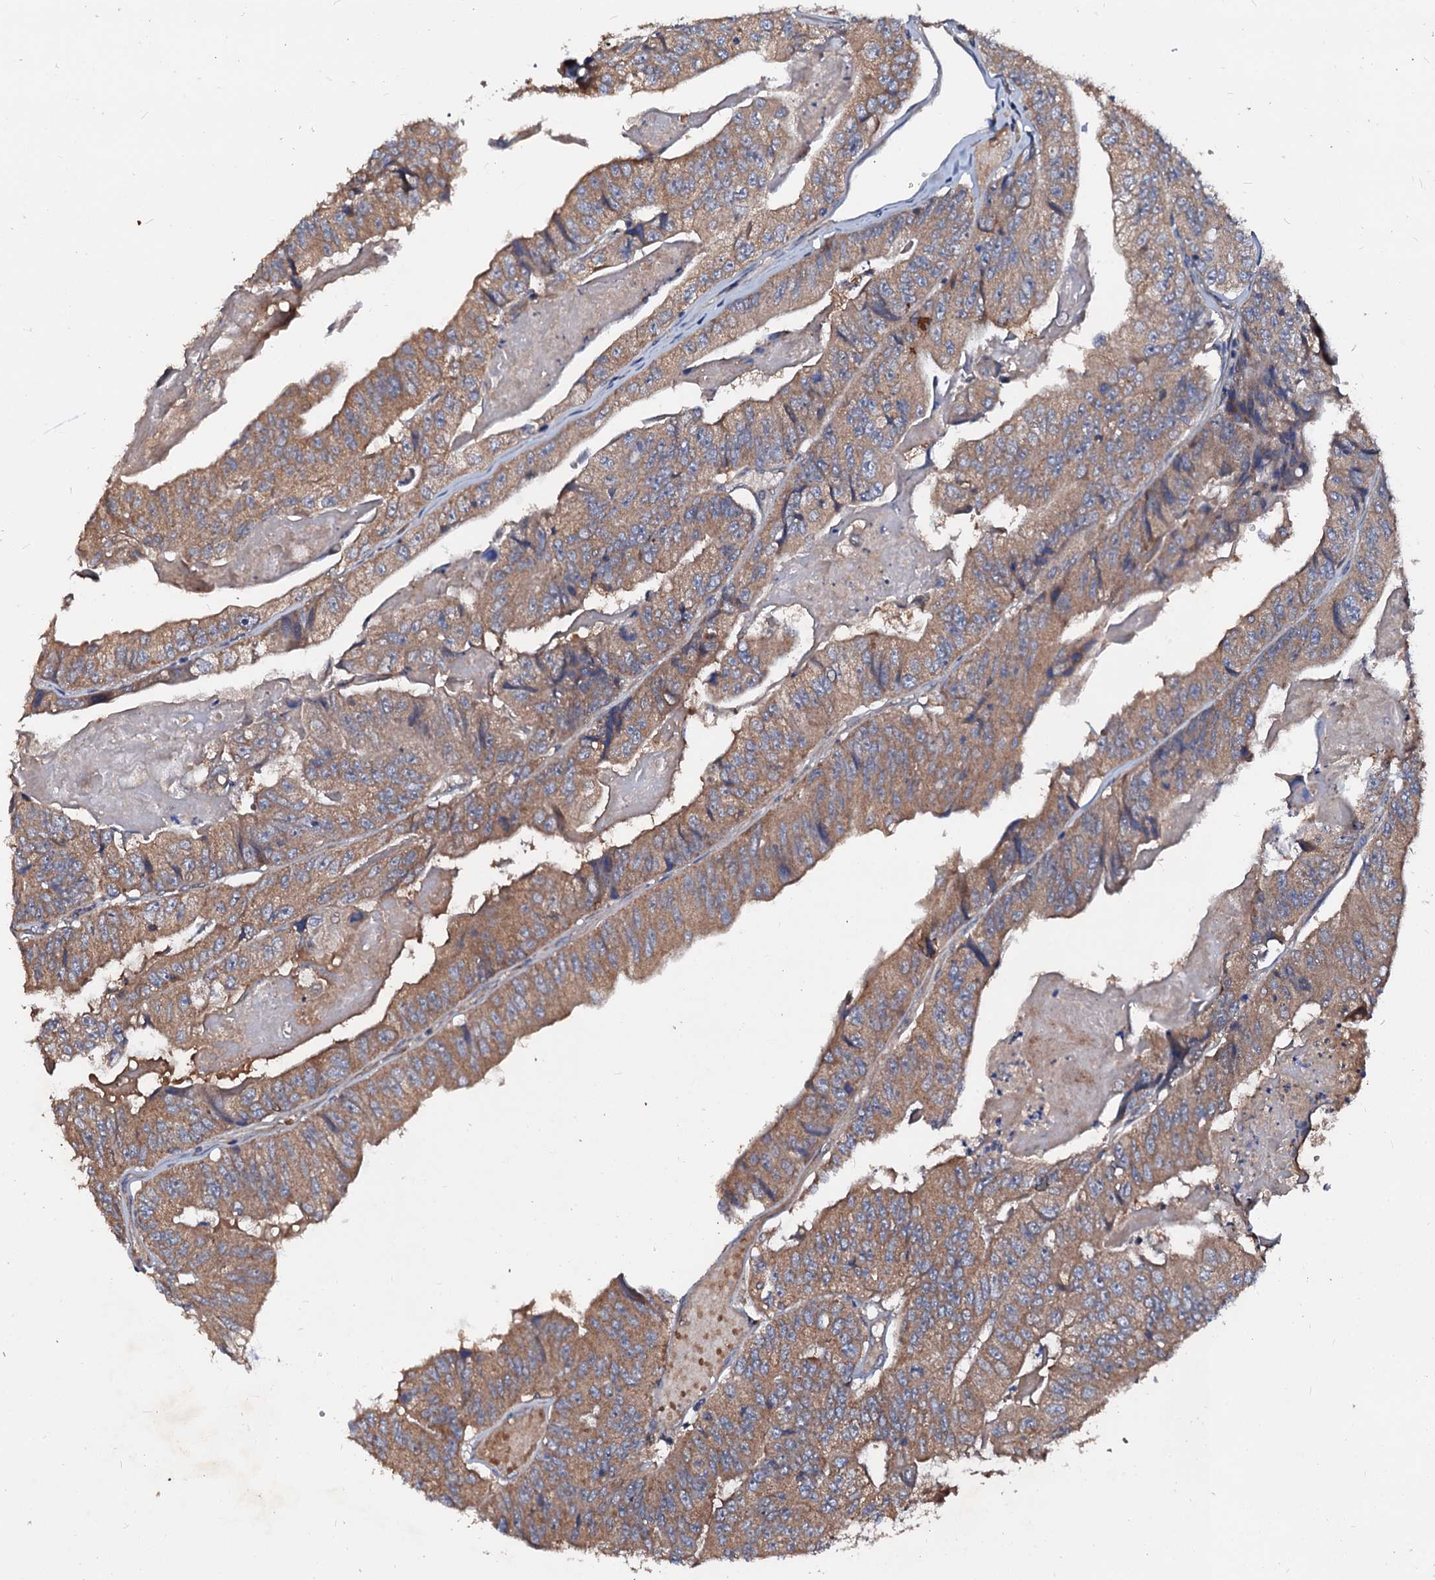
{"staining": {"intensity": "moderate", "quantity": ">75%", "location": "cytoplasmic/membranous"}, "tissue": "colorectal cancer", "cell_type": "Tumor cells", "image_type": "cancer", "snomed": [{"axis": "morphology", "description": "Adenocarcinoma, NOS"}, {"axis": "topography", "description": "Colon"}], "caption": "Adenocarcinoma (colorectal) stained with DAB immunohistochemistry exhibits medium levels of moderate cytoplasmic/membranous positivity in approximately >75% of tumor cells.", "gene": "EXTL1", "patient": {"sex": "female", "age": 67}}